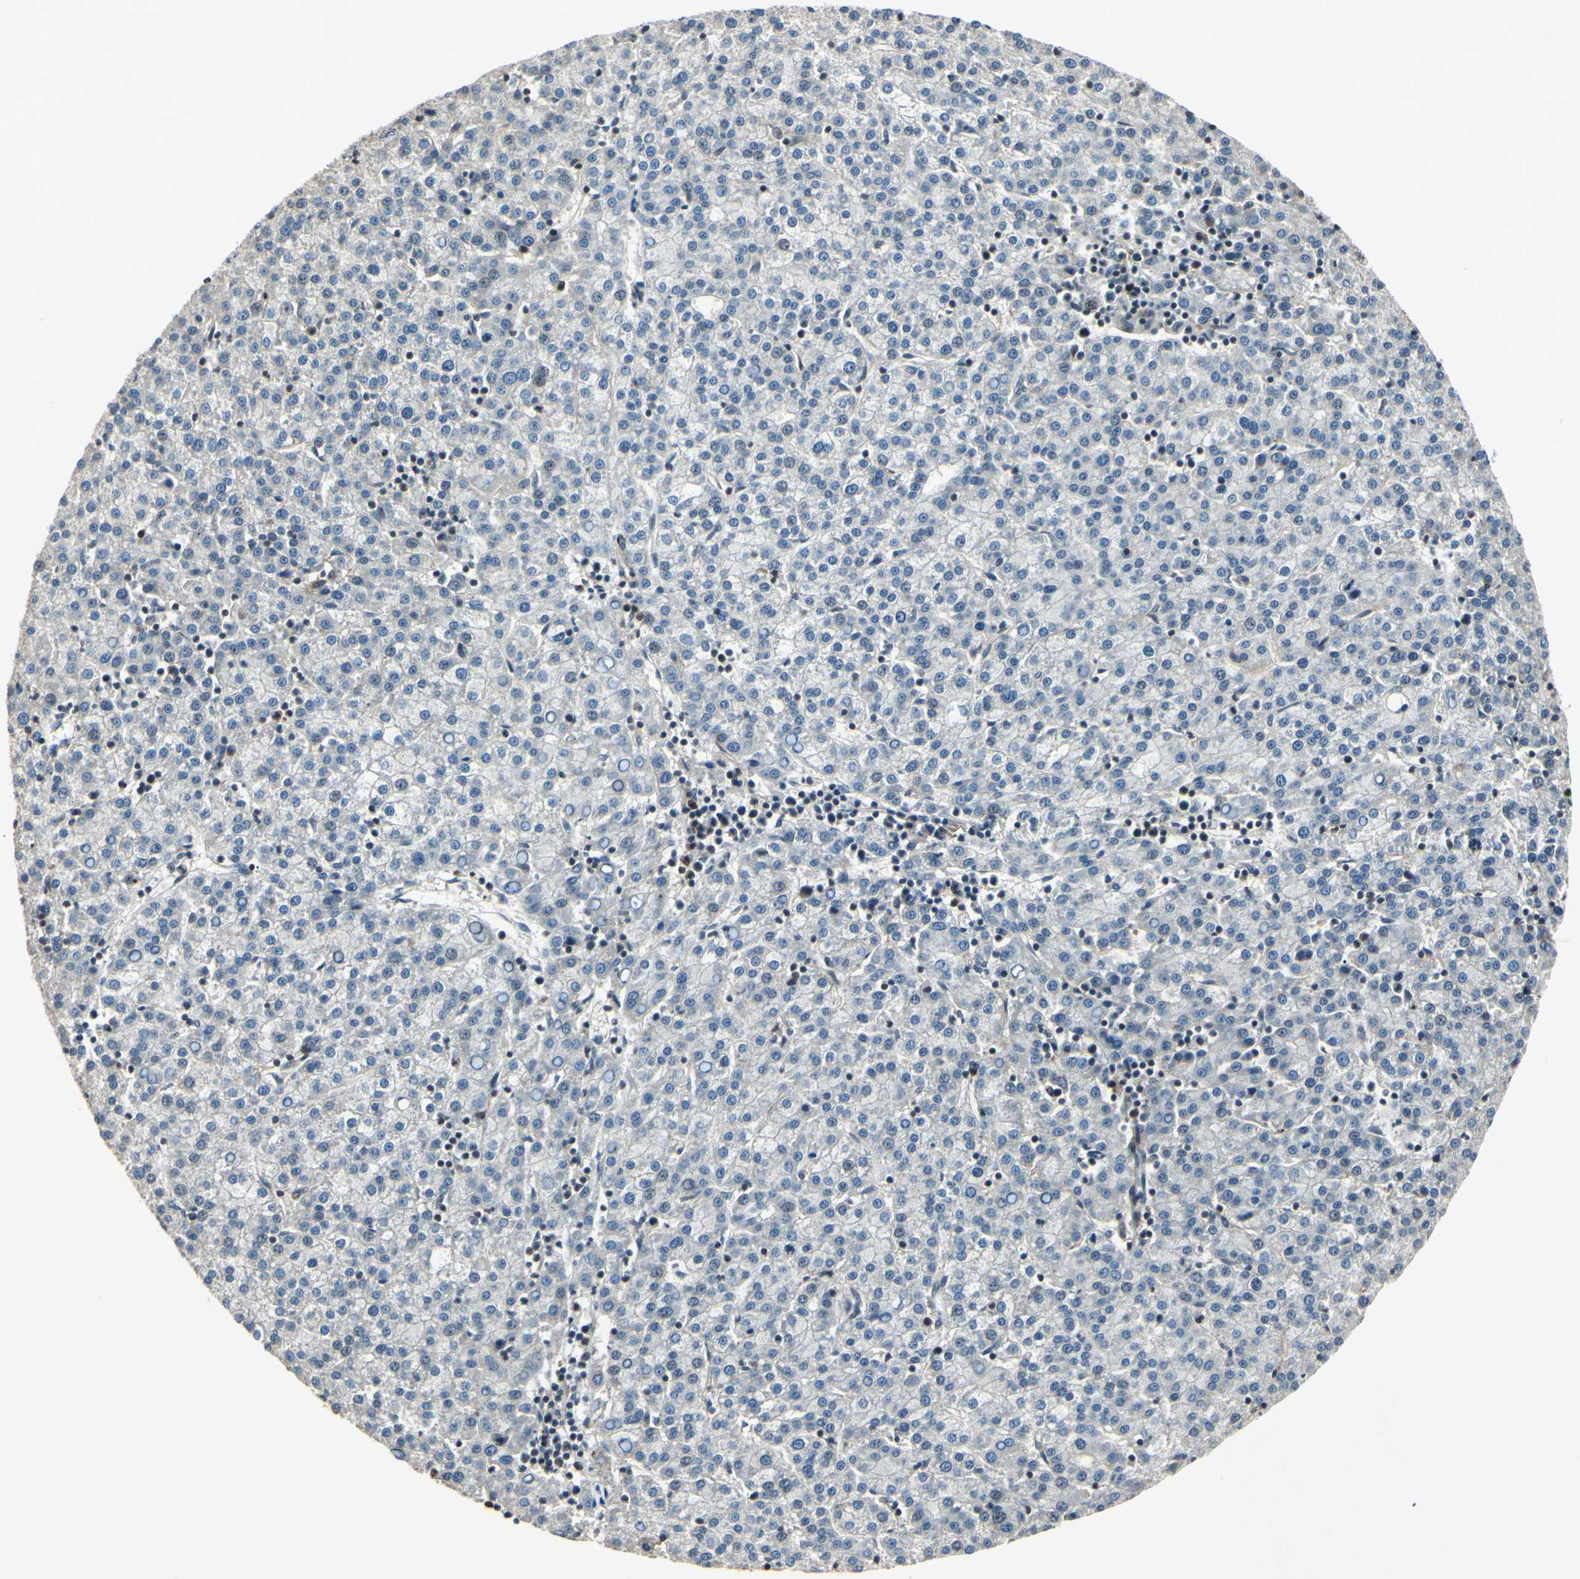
{"staining": {"intensity": "negative", "quantity": "none", "location": "none"}, "tissue": "liver cancer", "cell_type": "Tumor cells", "image_type": "cancer", "snomed": [{"axis": "morphology", "description": "Carcinoma, Hepatocellular, NOS"}, {"axis": "topography", "description": "Liver"}], "caption": "Tumor cells show no significant positivity in liver hepatocellular carcinoma.", "gene": "AEBP1", "patient": {"sex": "female", "age": 58}}